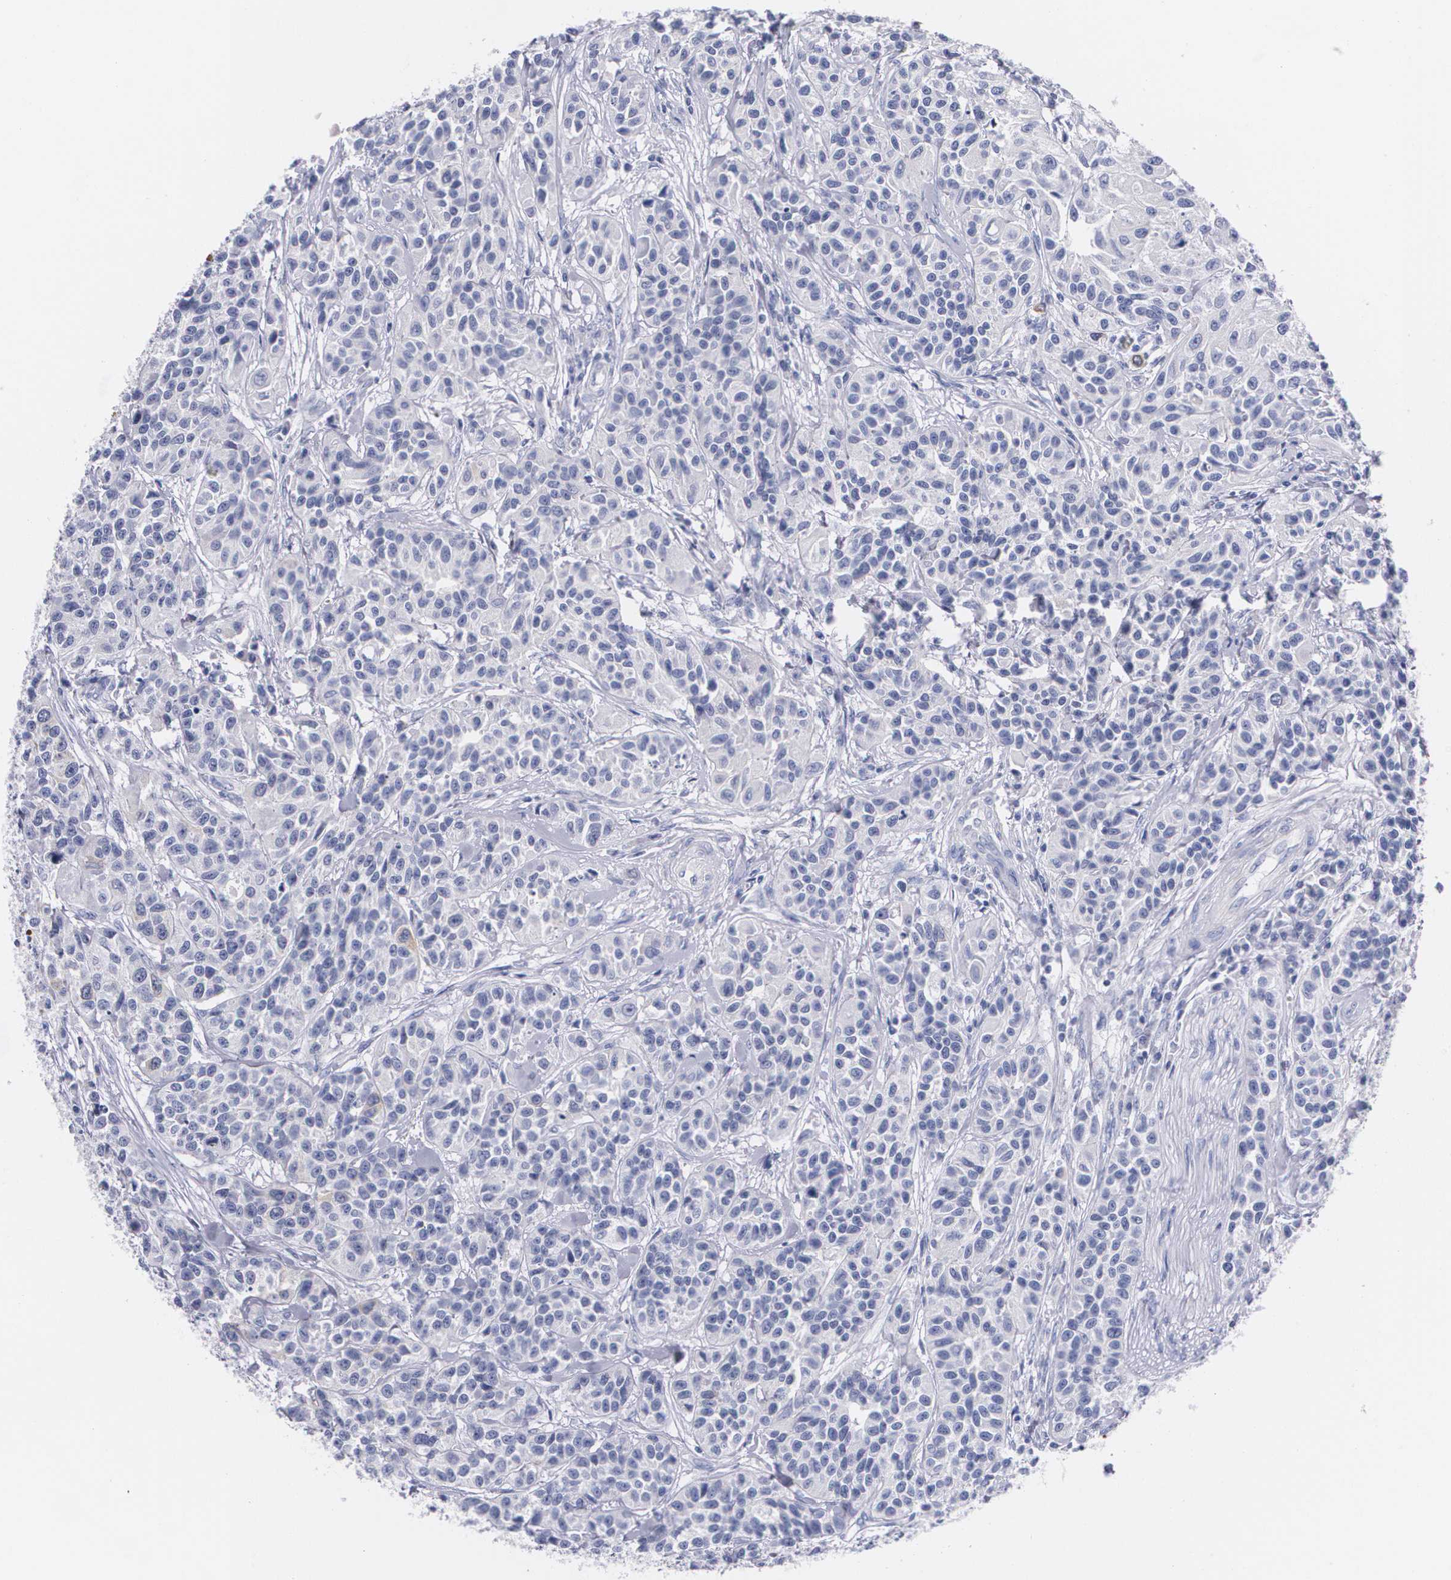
{"staining": {"intensity": "weak", "quantity": "<25%", "location": "cytoplasmic/membranous"}, "tissue": "urothelial cancer", "cell_type": "Tumor cells", "image_type": "cancer", "snomed": [{"axis": "morphology", "description": "Urothelial carcinoma, High grade"}, {"axis": "topography", "description": "Urinary bladder"}], "caption": "There is no significant expression in tumor cells of high-grade urothelial carcinoma.", "gene": "HMMR", "patient": {"sex": "female", "age": 81}}